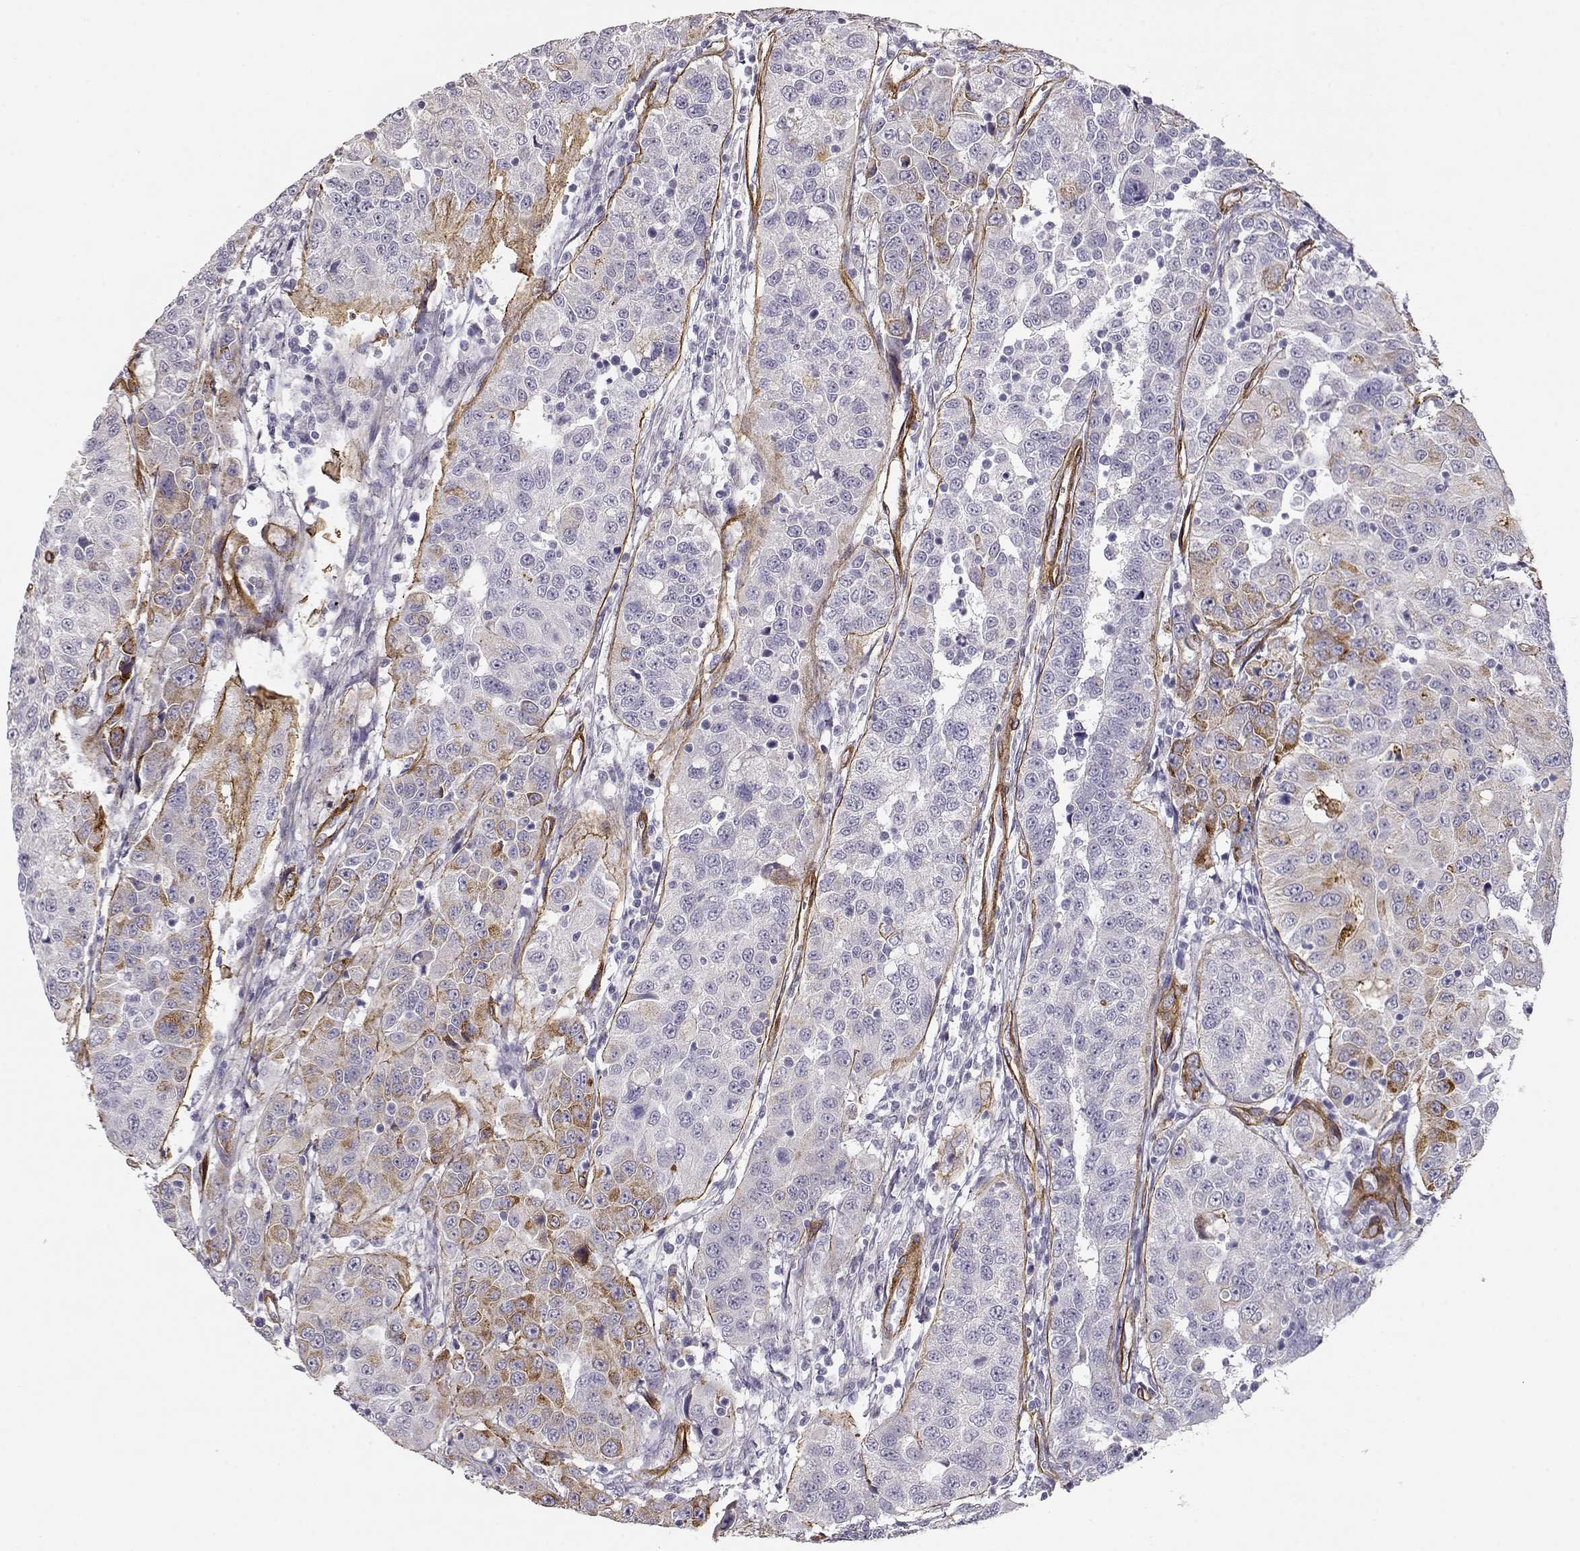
{"staining": {"intensity": "negative", "quantity": "none", "location": "none"}, "tissue": "urothelial cancer", "cell_type": "Tumor cells", "image_type": "cancer", "snomed": [{"axis": "morphology", "description": "Urothelial carcinoma, NOS"}, {"axis": "morphology", "description": "Urothelial carcinoma, High grade"}, {"axis": "topography", "description": "Urinary bladder"}], "caption": "Tumor cells show no significant positivity in urothelial cancer. The staining is performed using DAB brown chromogen with nuclei counter-stained in using hematoxylin.", "gene": "LAMC1", "patient": {"sex": "female", "age": 73}}